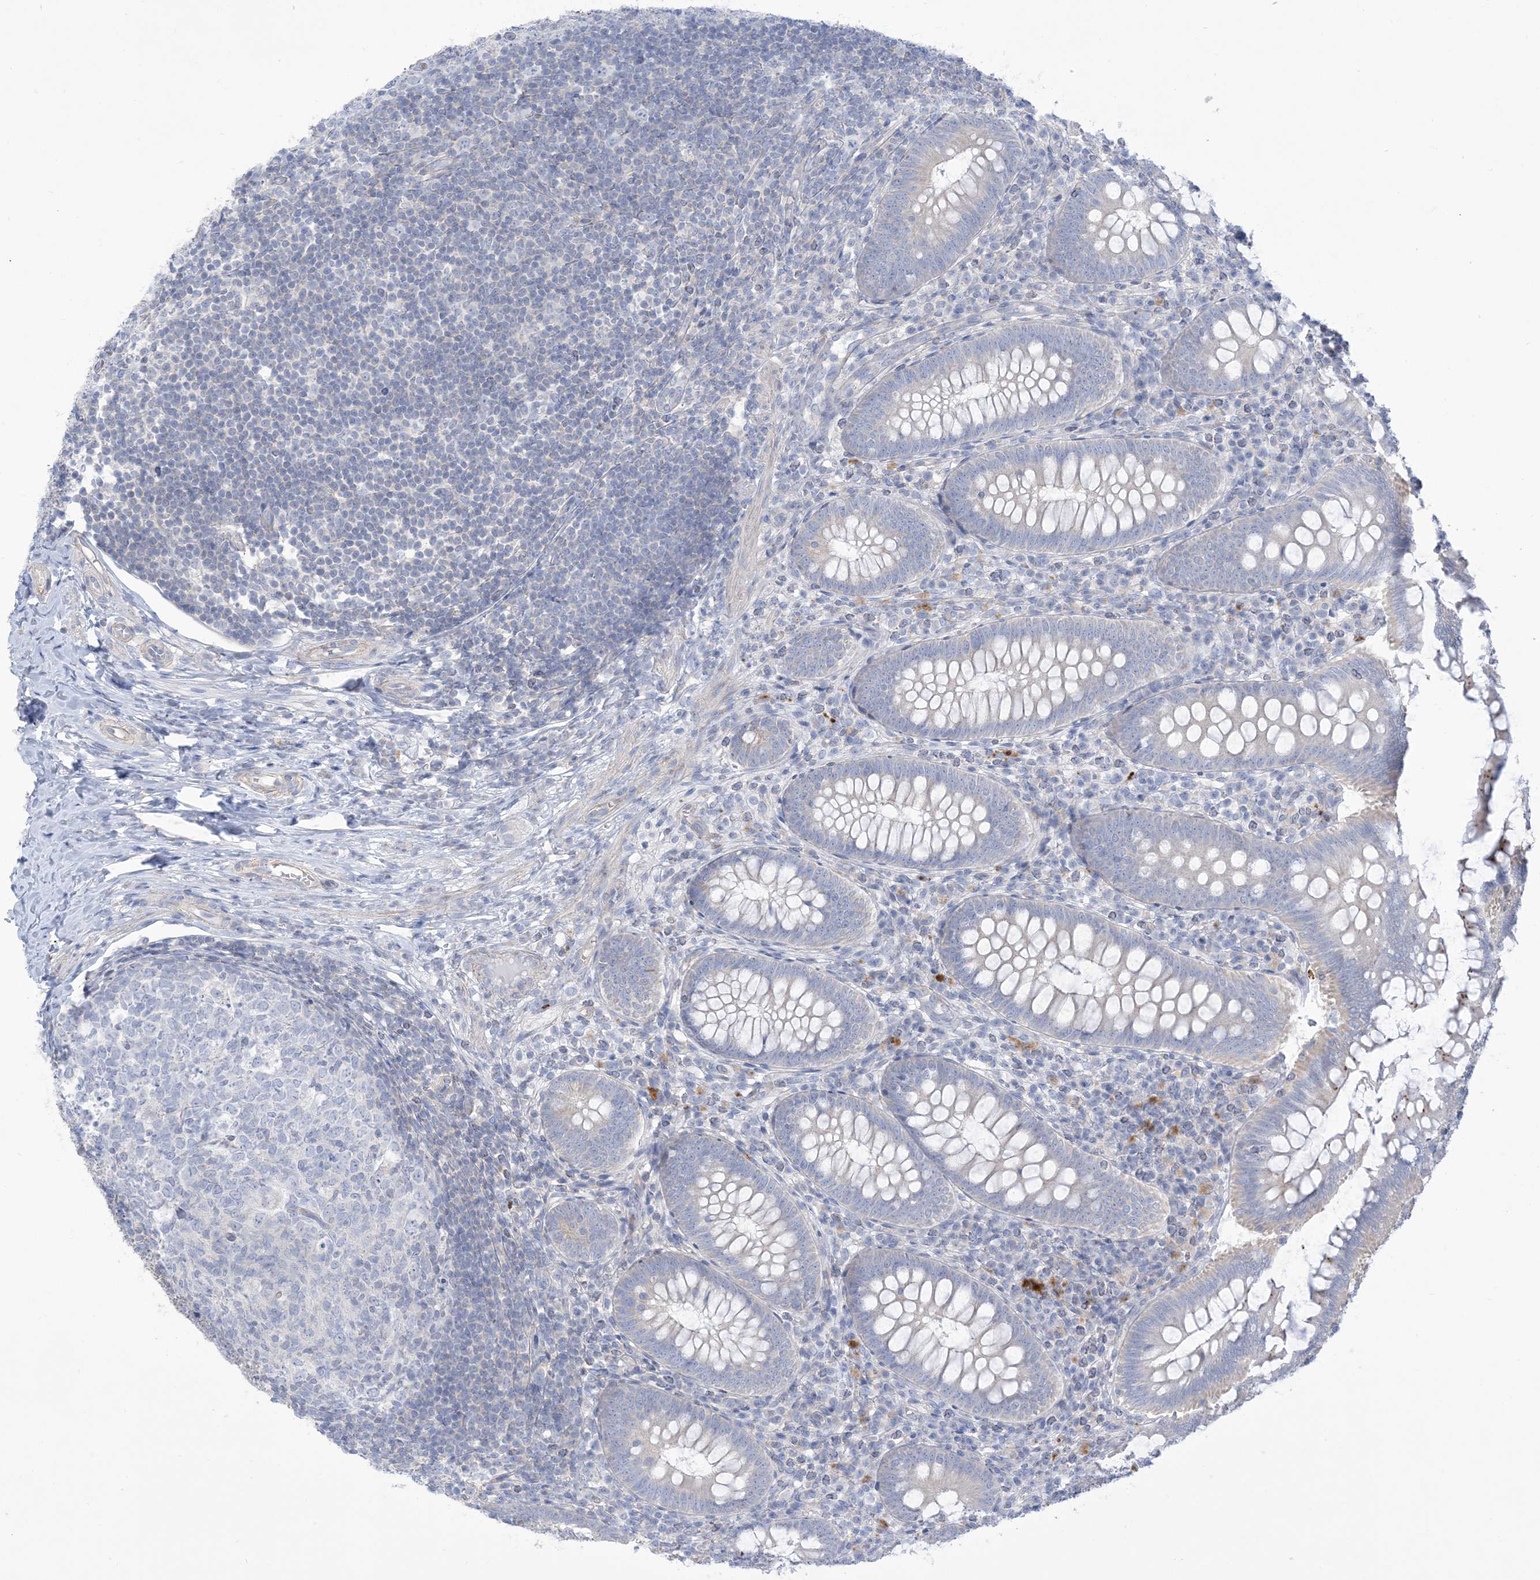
{"staining": {"intensity": "negative", "quantity": "none", "location": "none"}, "tissue": "appendix", "cell_type": "Glandular cells", "image_type": "normal", "snomed": [{"axis": "morphology", "description": "Normal tissue, NOS"}, {"axis": "topography", "description": "Appendix"}], "caption": "Glandular cells show no significant protein expression in benign appendix. (DAB (3,3'-diaminobenzidine) immunohistochemistry, high magnification).", "gene": "MTHFD2L", "patient": {"sex": "male", "age": 14}}